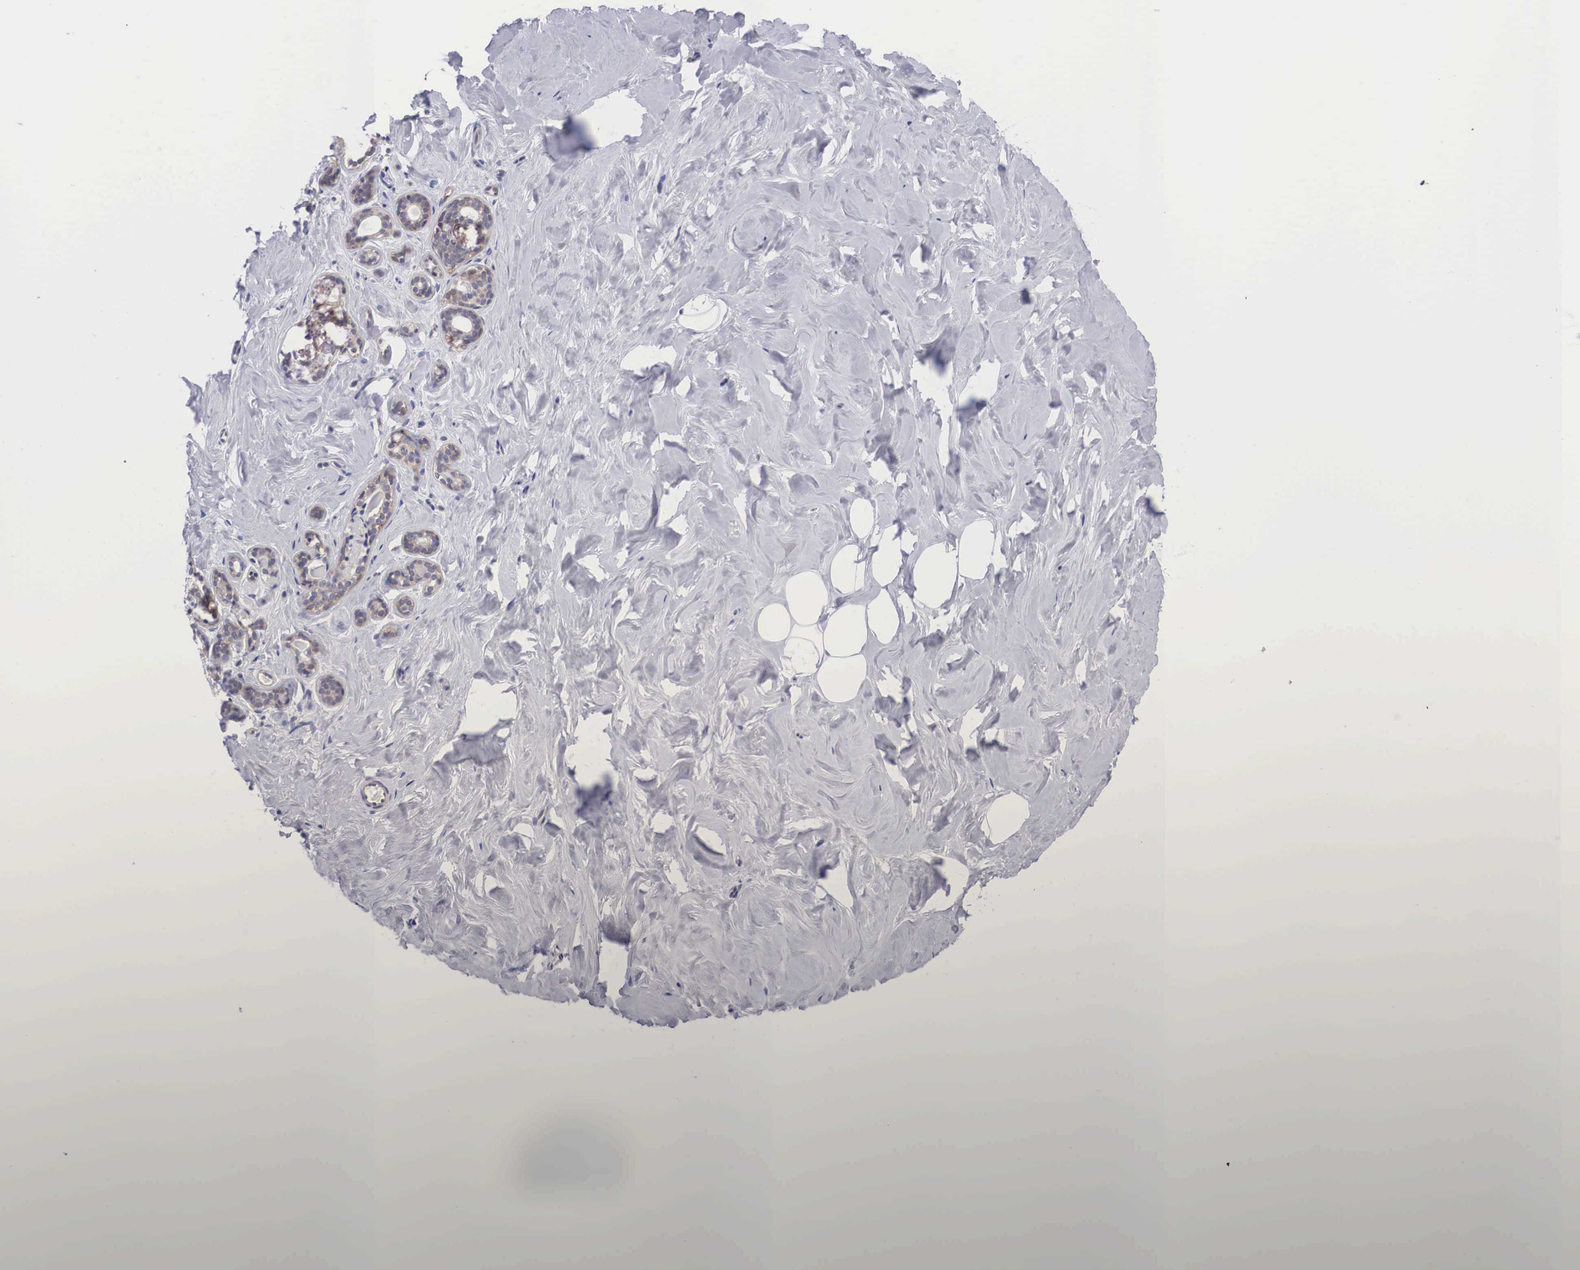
{"staining": {"intensity": "negative", "quantity": "none", "location": "none"}, "tissue": "breast", "cell_type": "Adipocytes", "image_type": "normal", "snomed": [{"axis": "morphology", "description": "Normal tissue, NOS"}, {"axis": "topography", "description": "Breast"}], "caption": "An immunohistochemistry photomicrograph of normal breast is shown. There is no staining in adipocytes of breast.", "gene": "MAST4", "patient": {"sex": "female", "age": 54}}